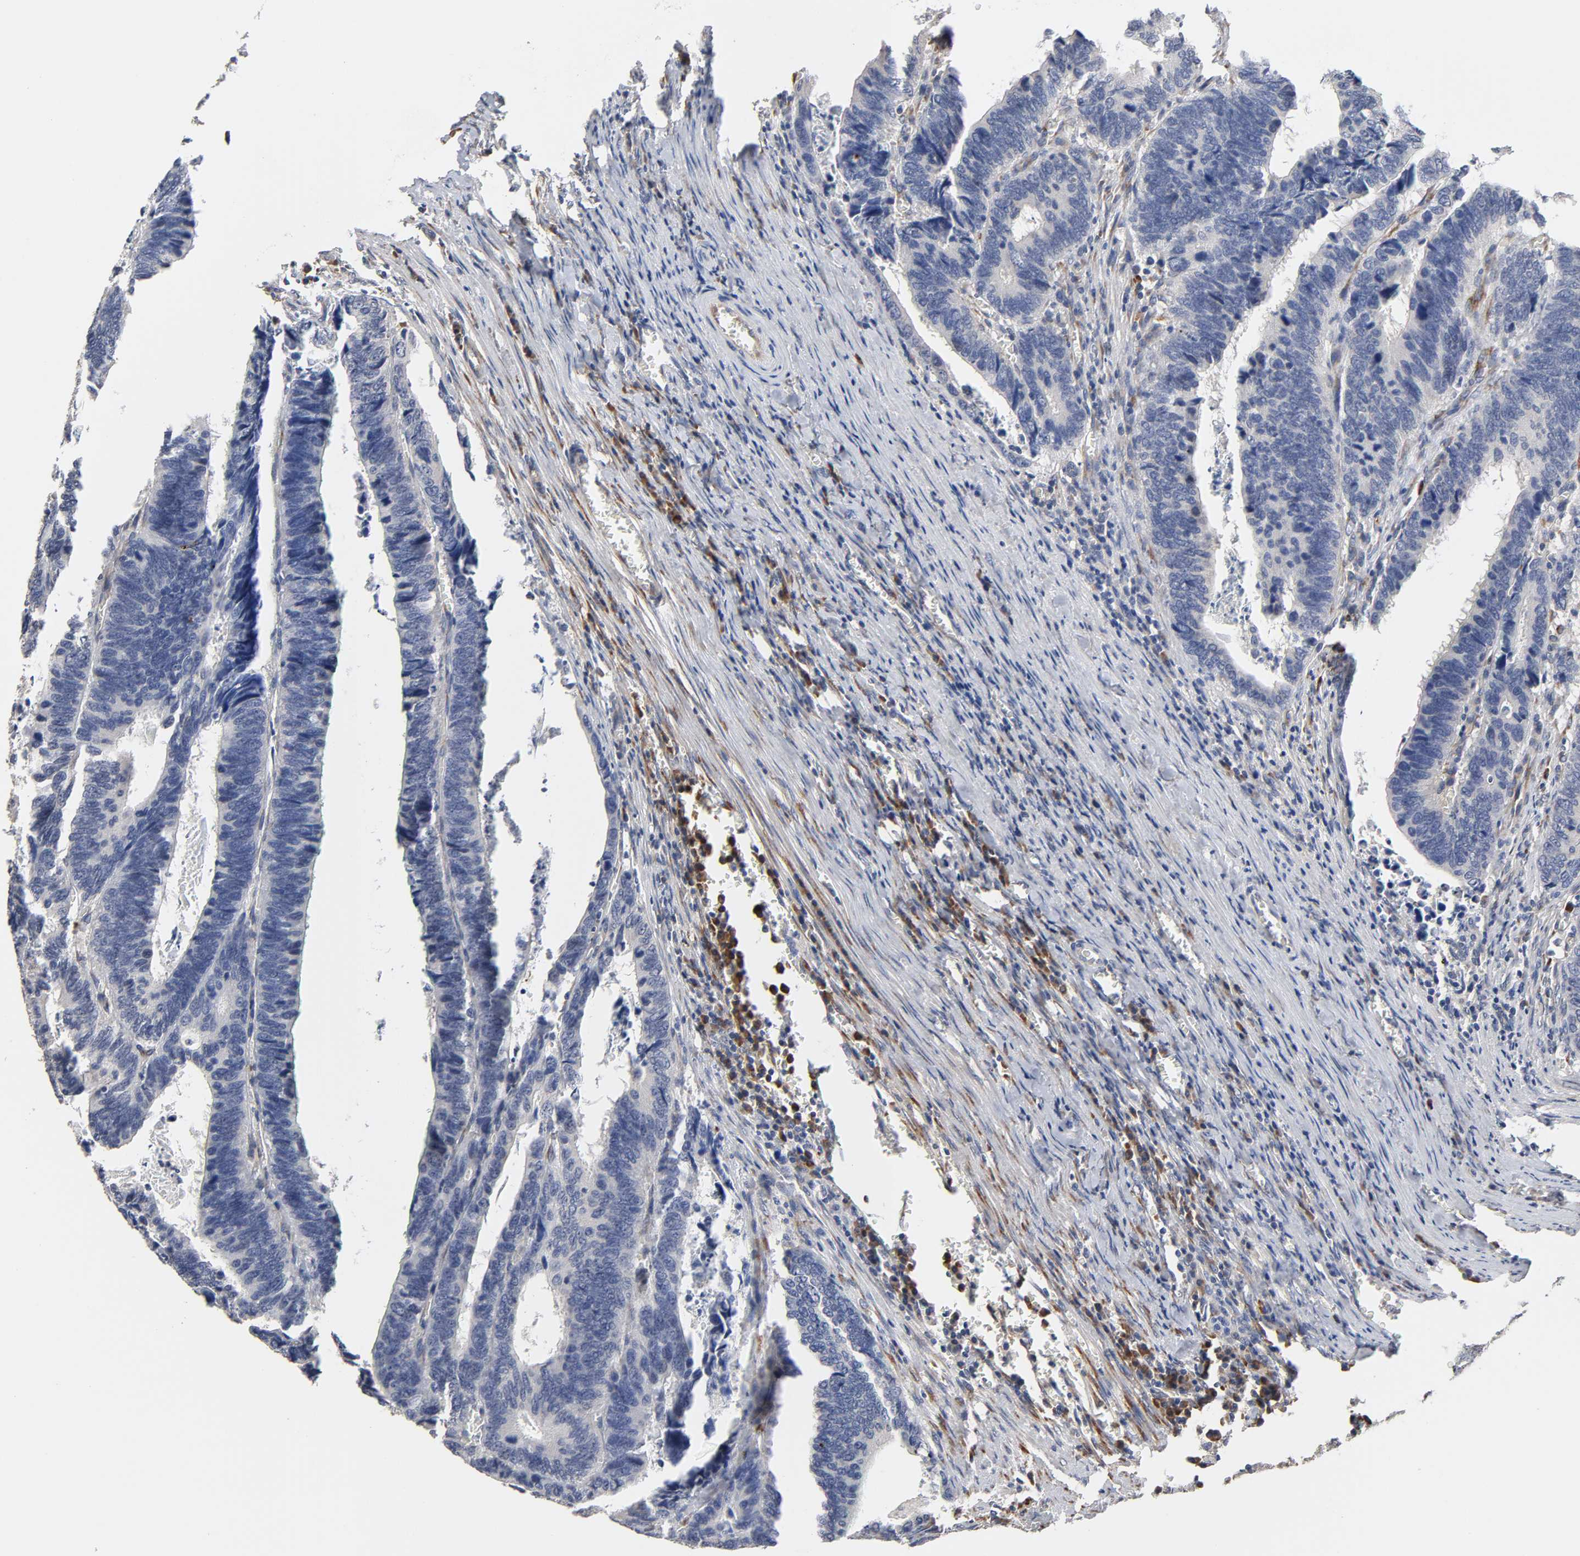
{"staining": {"intensity": "negative", "quantity": "none", "location": "none"}, "tissue": "colorectal cancer", "cell_type": "Tumor cells", "image_type": "cancer", "snomed": [{"axis": "morphology", "description": "Adenocarcinoma, NOS"}, {"axis": "topography", "description": "Colon"}], "caption": "Tumor cells show no significant protein positivity in colorectal adenocarcinoma.", "gene": "HDLBP", "patient": {"sex": "male", "age": 72}}